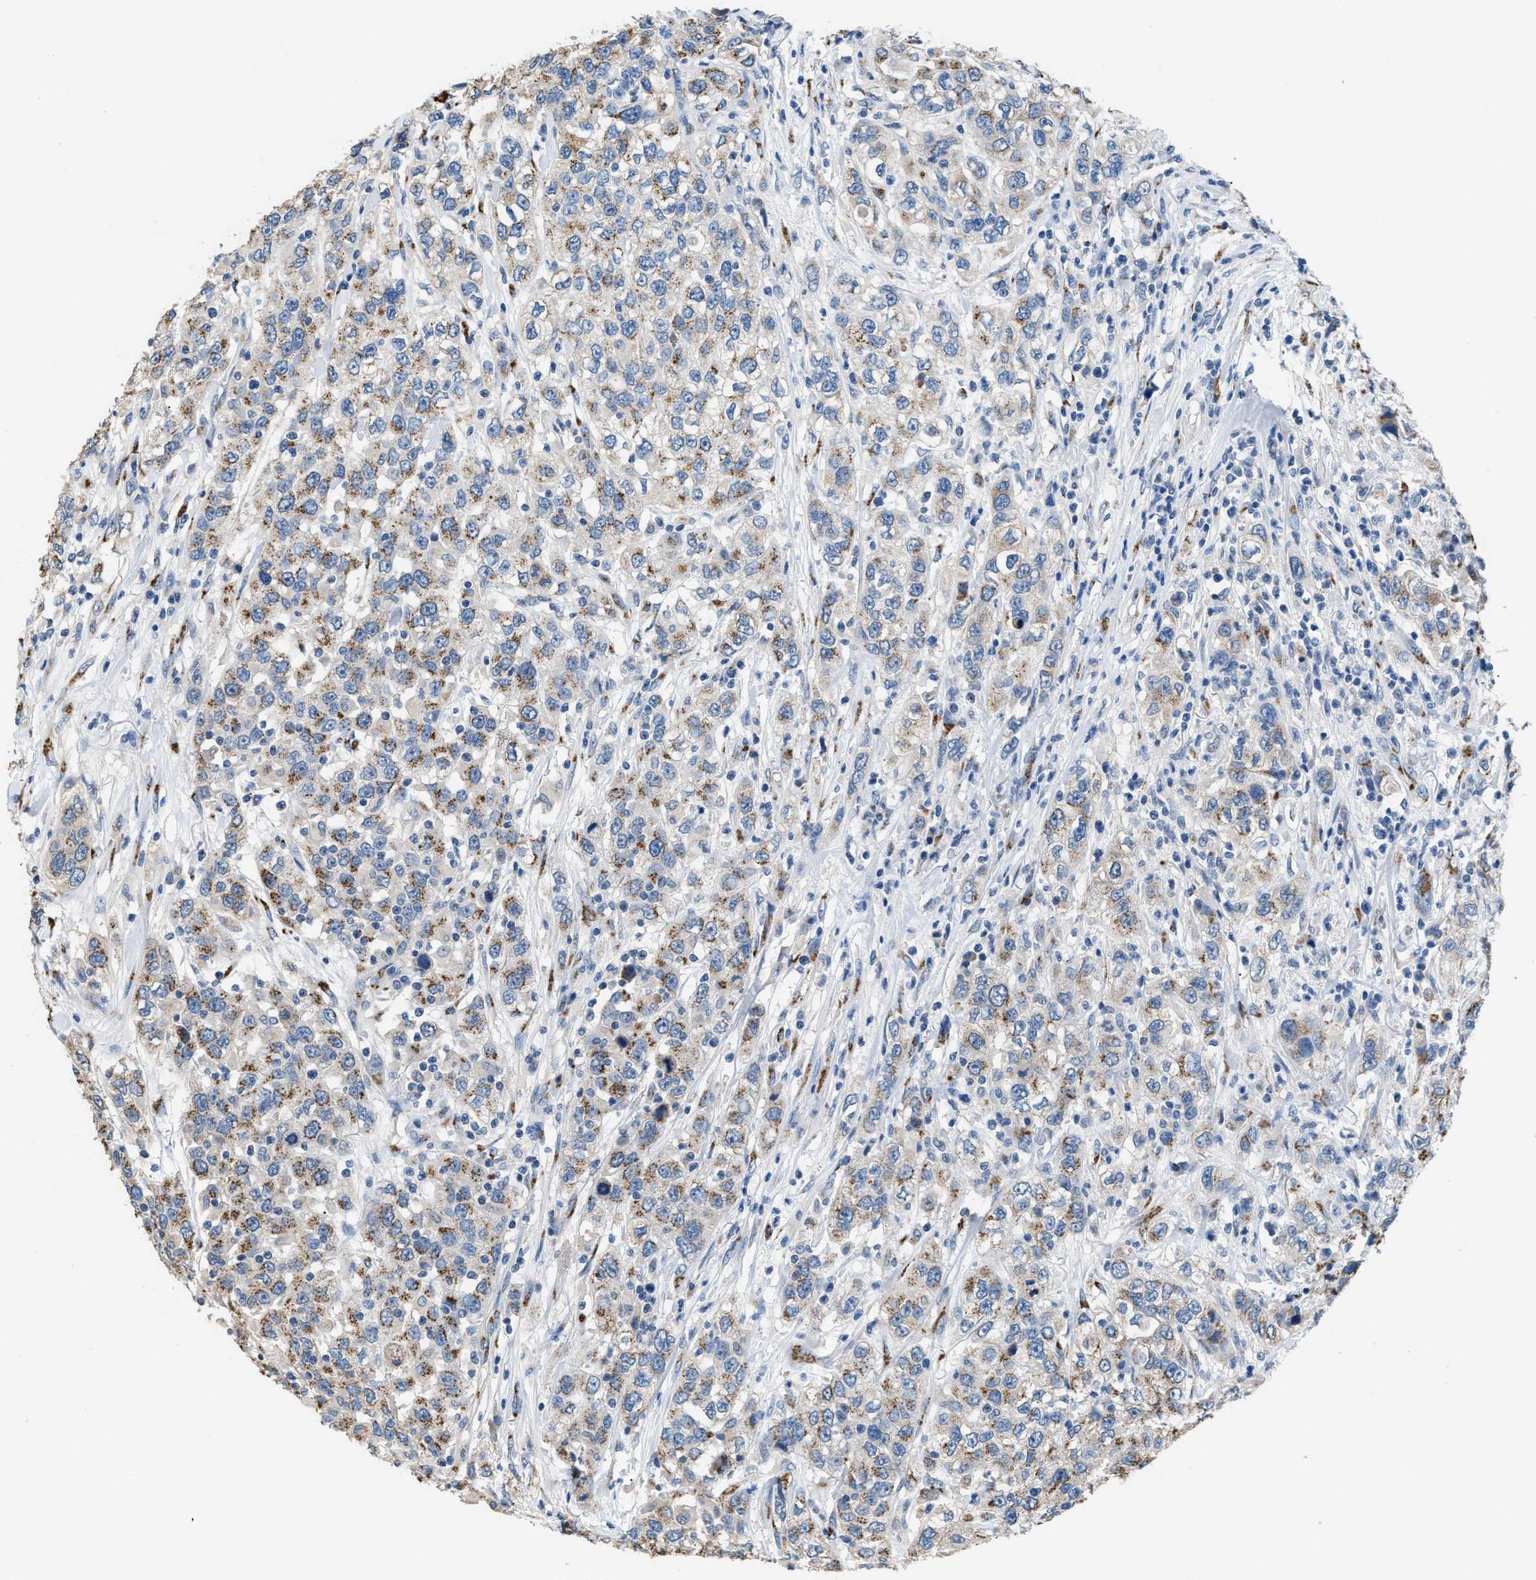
{"staining": {"intensity": "moderate", "quantity": ">75%", "location": "cytoplasmic/membranous"}, "tissue": "urothelial cancer", "cell_type": "Tumor cells", "image_type": "cancer", "snomed": [{"axis": "morphology", "description": "Urothelial carcinoma, High grade"}, {"axis": "topography", "description": "Urinary bladder"}], "caption": "The image exhibits a brown stain indicating the presence of a protein in the cytoplasmic/membranous of tumor cells in urothelial cancer.", "gene": "GOLM1", "patient": {"sex": "female", "age": 80}}